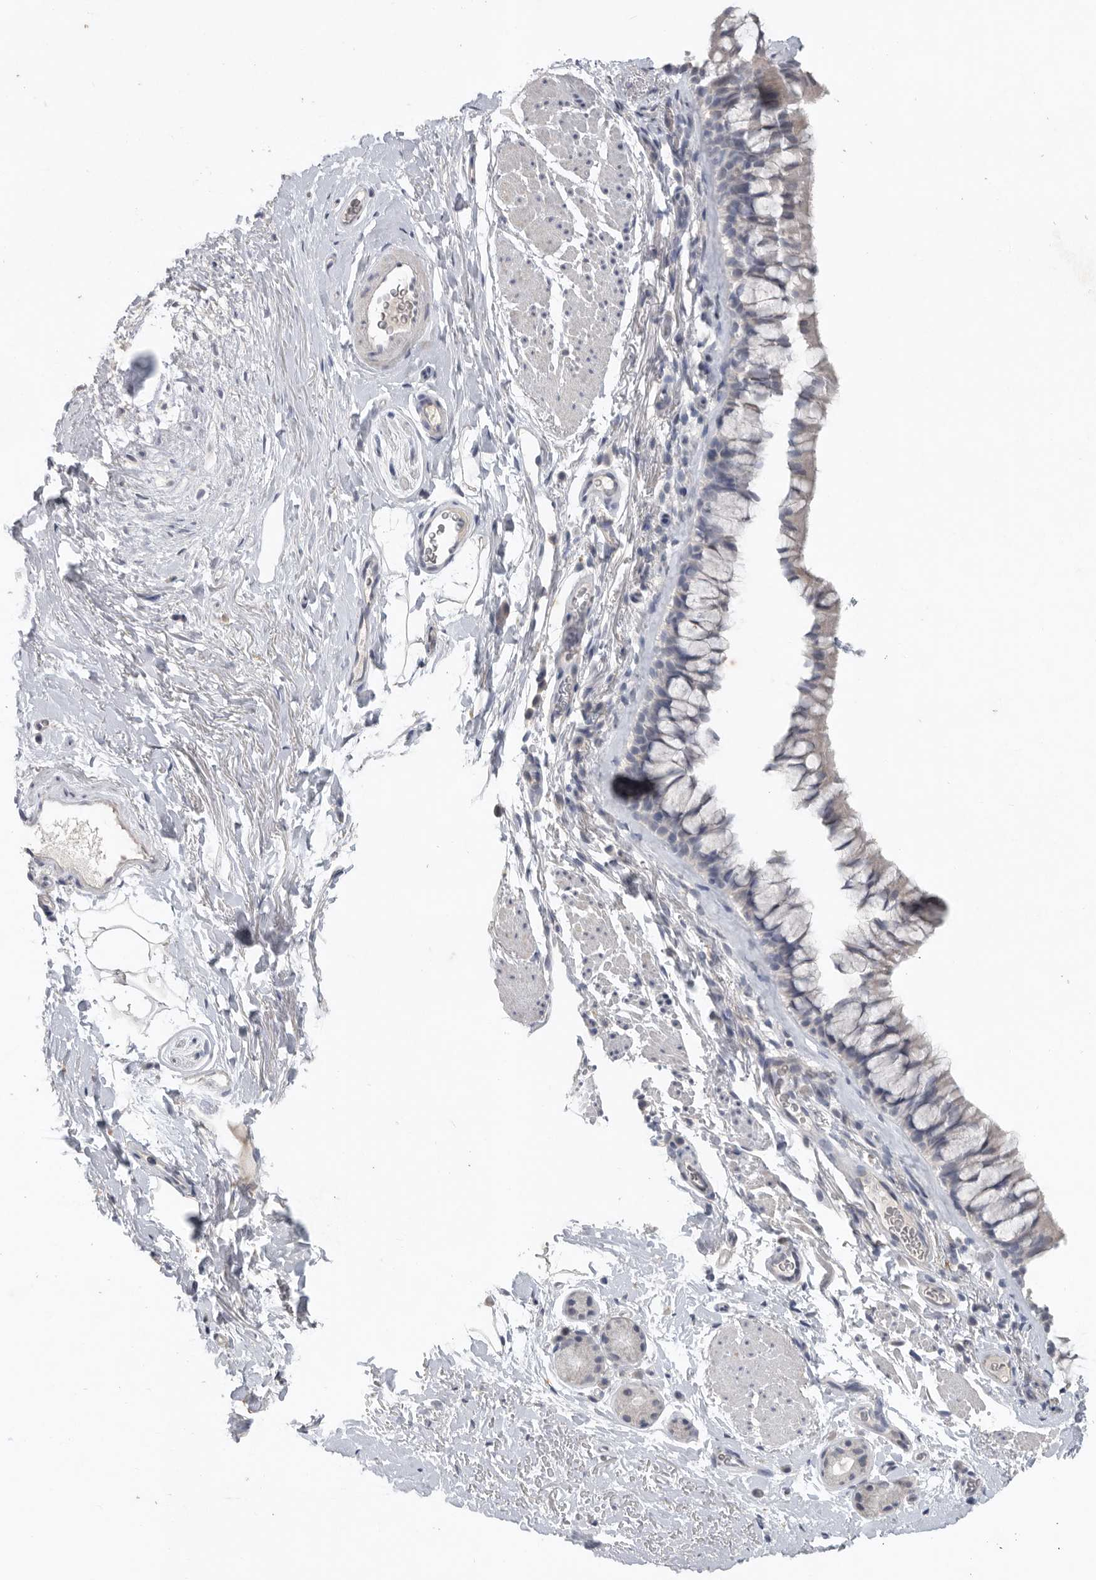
{"staining": {"intensity": "negative", "quantity": "none", "location": "none"}, "tissue": "bronchus", "cell_type": "Respiratory epithelial cells", "image_type": "normal", "snomed": [{"axis": "morphology", "description": "Normal tissue, NOS"}, {"axis": "topography", "description": "Cartilage tissue"}, {"axis": "topography", "description": "Bronchus"}], "caption": "This image is of normal bronchus stained with immunohistochemistry (IHC) to label a protein in brown with the nuclei are counter-stained blue. There is no positivity in respiratory epithelial cells. (DAB IHC visualized using brightfield microscopy, high magnification).", "gene": "REG4", "patient": {"sex": "female", "age": 53}}